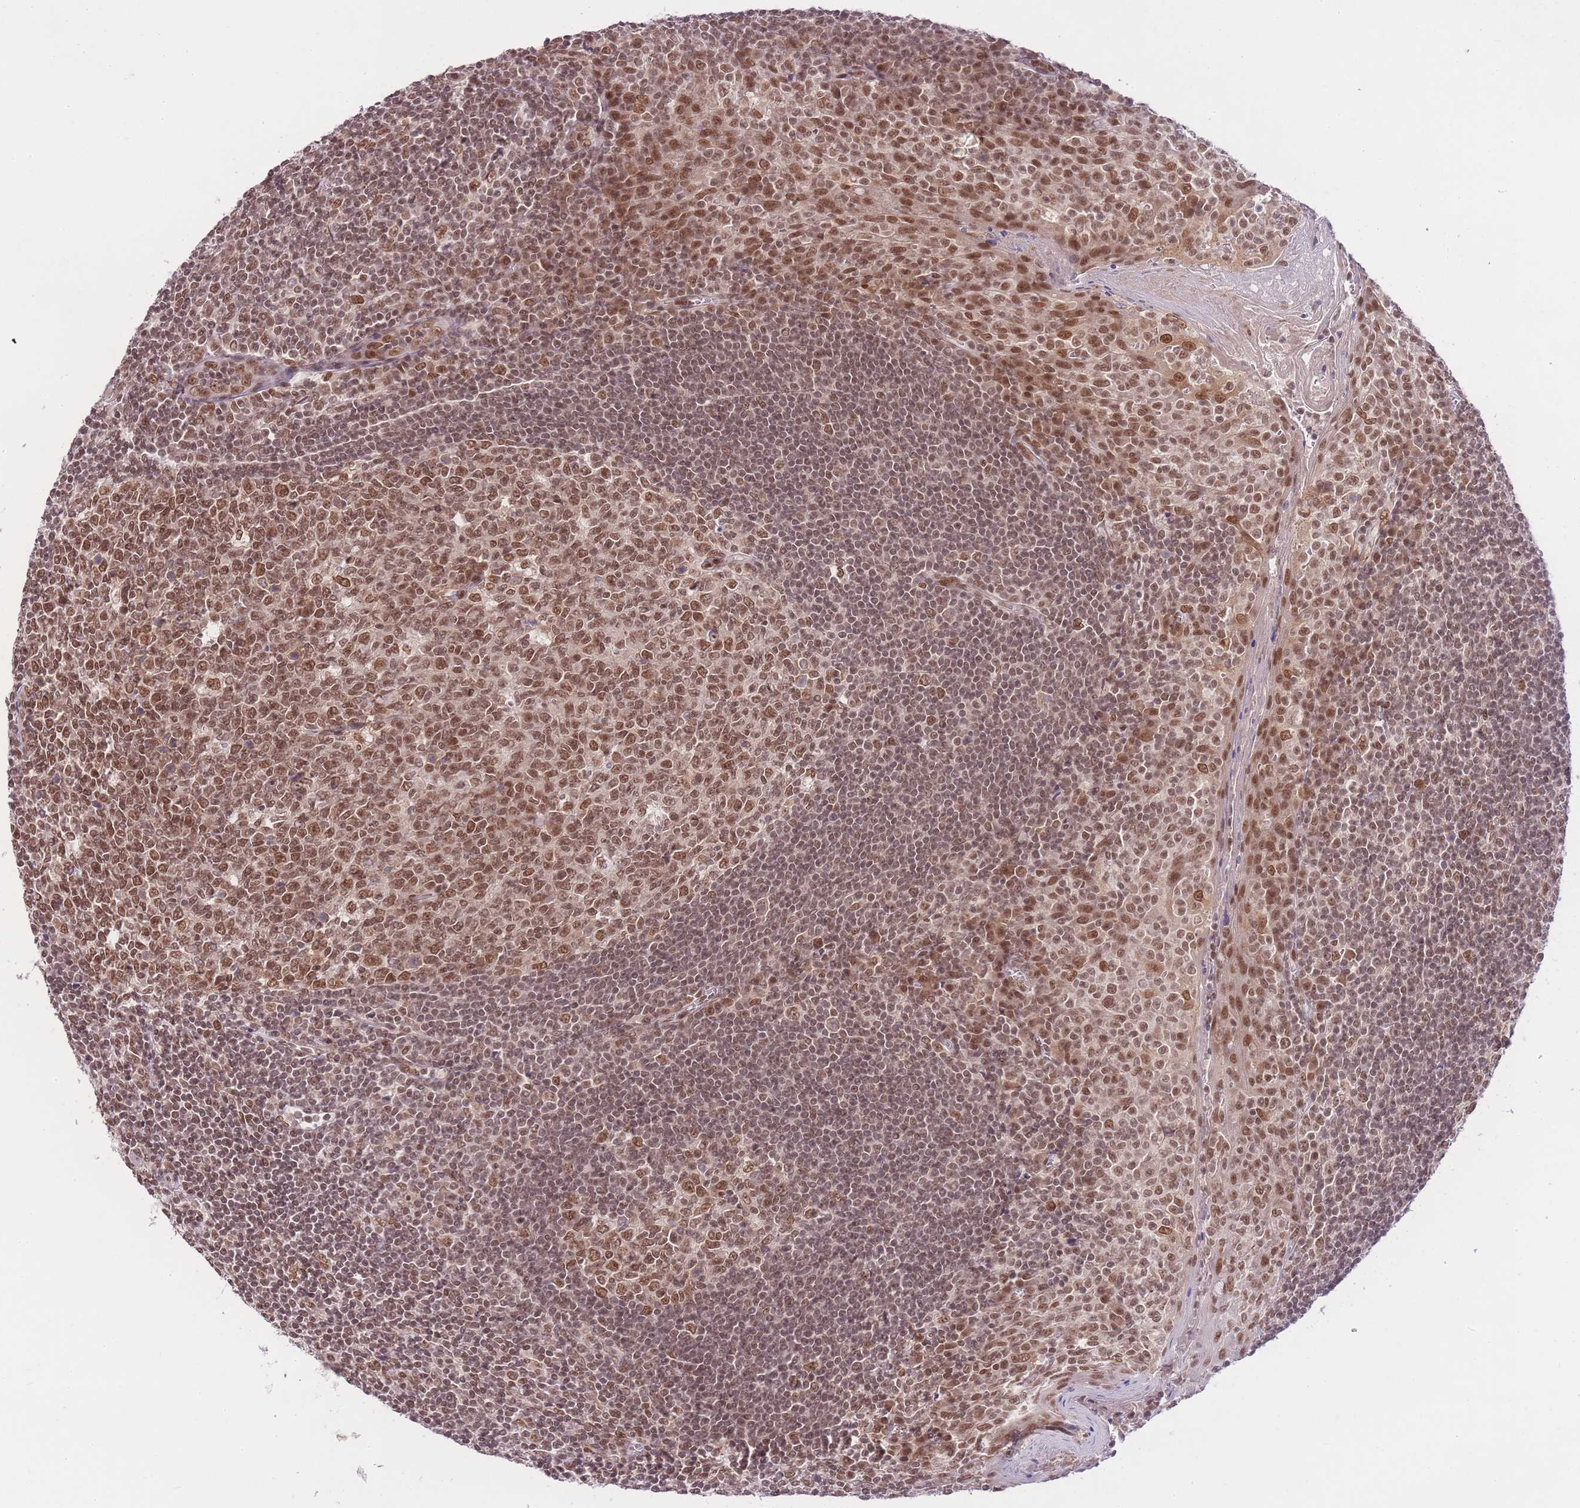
{"staining": {"intensity": "moderate", "quantity": "25%-75%", "location": "nuclear"}, "tissue": "tonsil", "cell_type": "Germinal center cells", "image_type": "normal", "snomed": [{"axis": "morphology", "description": "Normal tissue, NOS"}, {"axis": "topography", "description": "Tonsil"}], "caption": "IHC photomicrograph of benign human tonsil stained for a protein (brown), which demonstrates medium levels of moderate nuclear staining in approximately 25%-75% of germinal center cells.", "gene": "TMED3", "patient": {"sex": "male", "age": 27}}